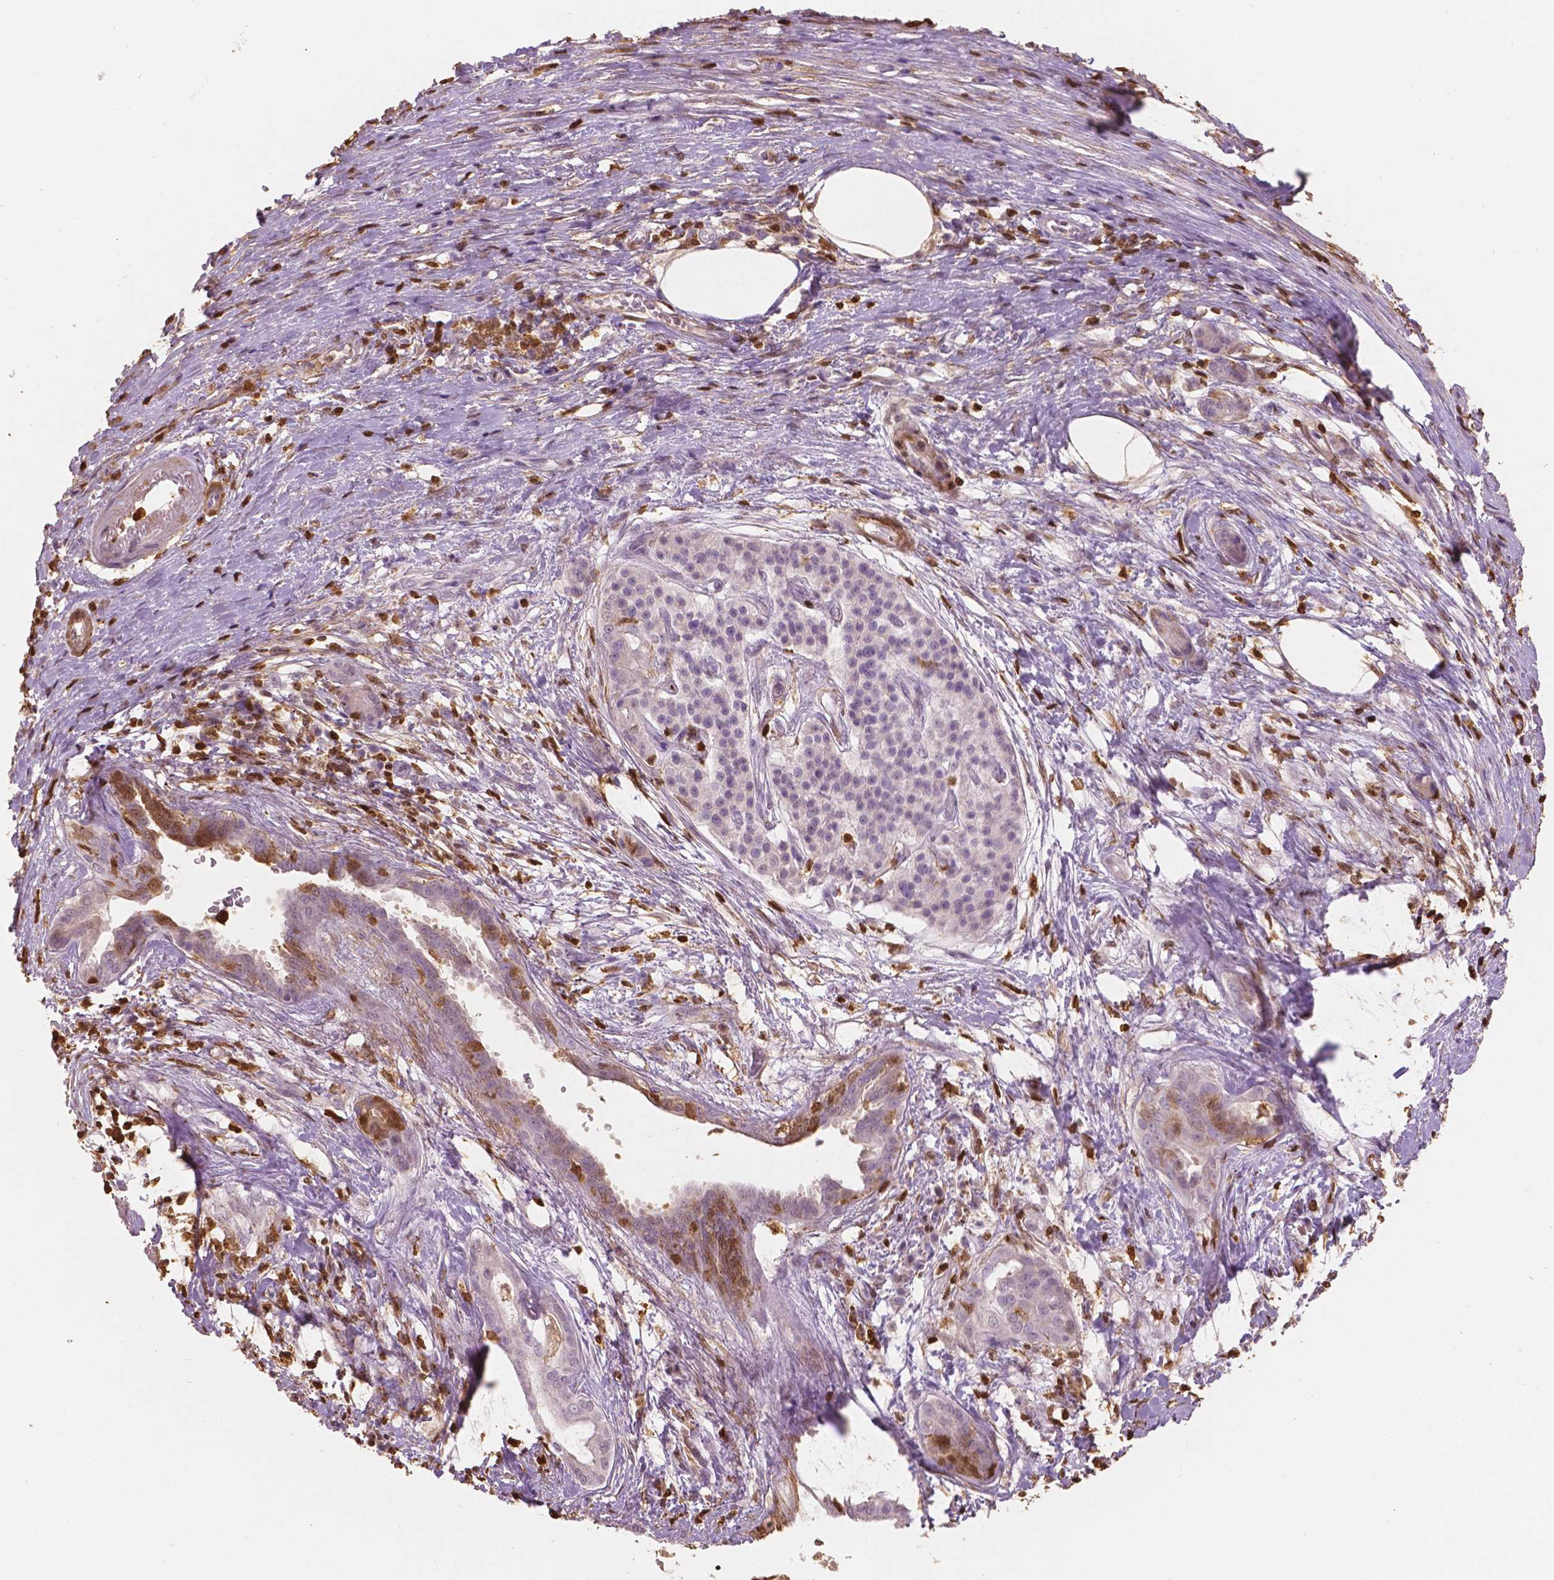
{"staining": {"intensity": "moderate", "quantity": "<25%", "location": "cytoplasmic/membranous"}, "tissue": "pancreatic cancer", "cell_type": "Tumor cells", "image_type": "cancer", "snomed": [{"axis": "morphology", "description": "Adenocarcinoma, NOS"}, {"axis": "topography", "description": "Pancreas"}], "caption": "Pancreatic cancer (adenocarcinoma) tissue shows moderate cytoplasmic/membranous positivity in about <25% of tumor cells, visualized by immunohistochemistry.", "gene": "S100A4", "patient": {"sex": "male", "age": 63}}